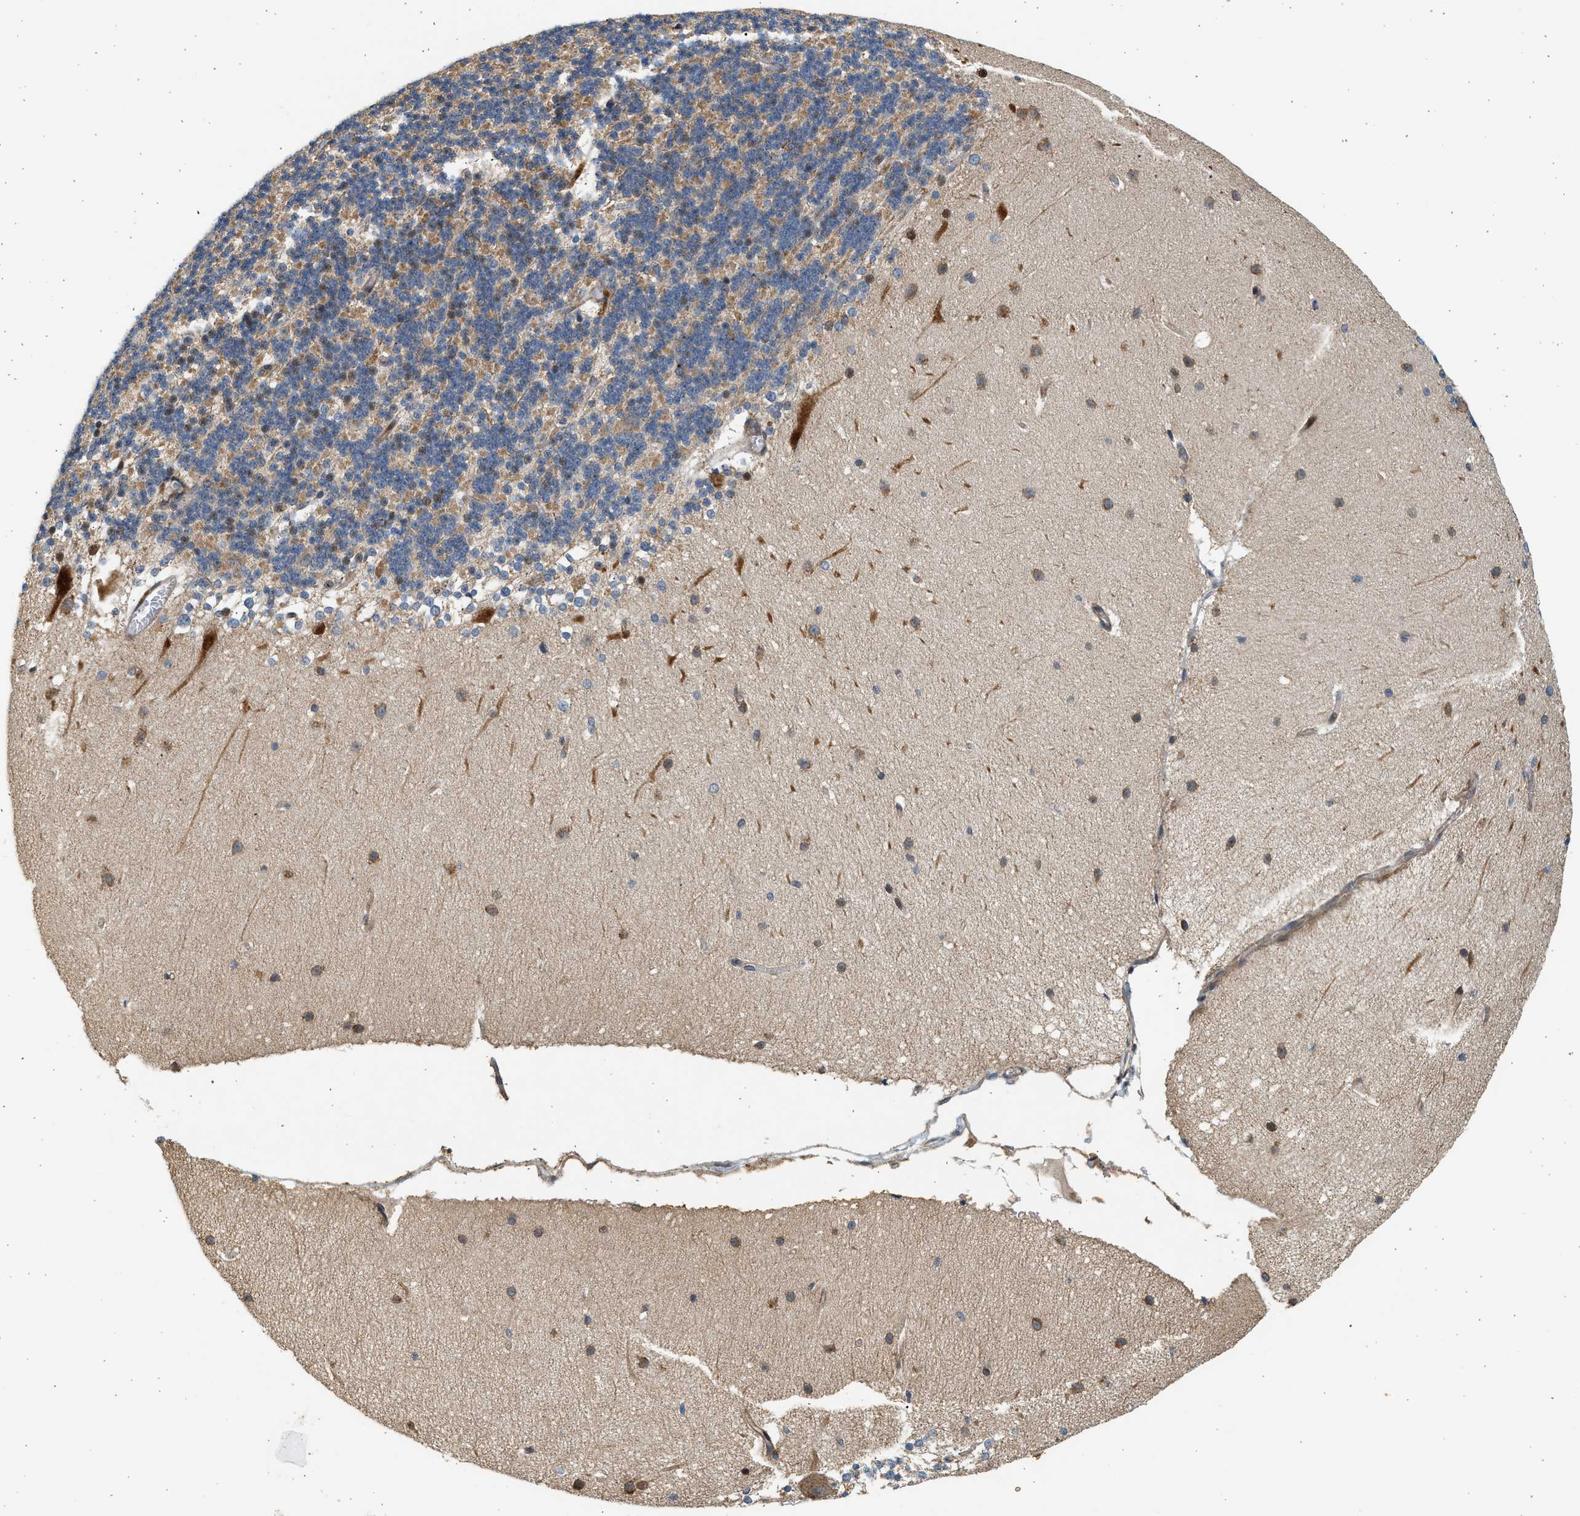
{"staining": {"intensity": "moderate", "quantity": "25%-75%", "location": "cytoplasmic/membranous"}, "tissue": "cerebellum", "cell_type": "Cells in granular layer", "image_type": "normal", "snomed": [{"axis": "morphology", "description": "Normal tissue, NOS"}, {"axis": "topography", "description": "Cerebellum"}], "caption": "Immunohistochemistry (DAB) staining of benign human cerebellum exhibits moderate cytoplasmic/membranous protein expression in approximately 25%-75% of cells in granular layer.", "gene": "NRSN2", "patient": {"sex": "female", "age": 19}}